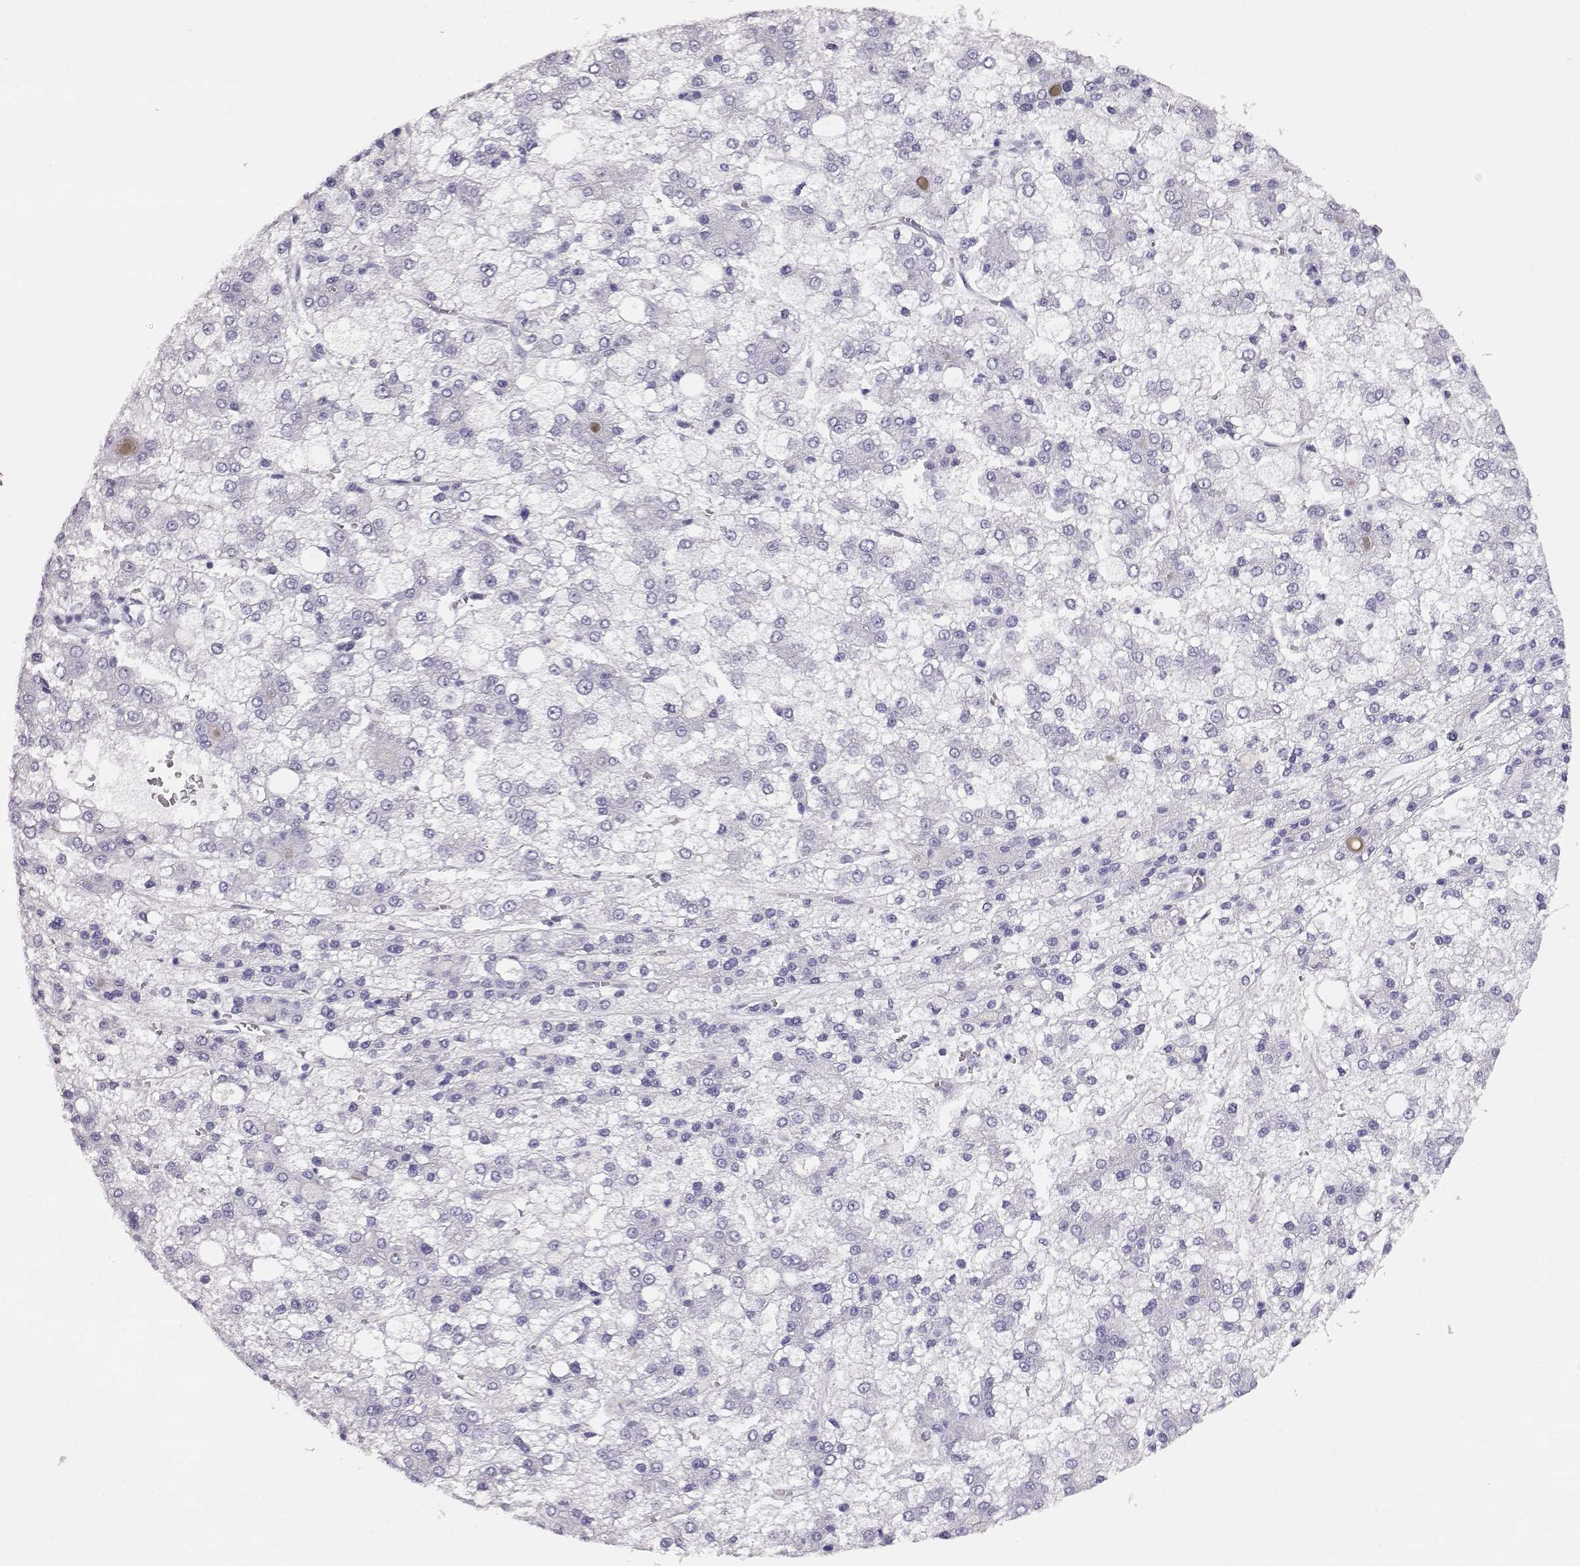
{"staining": {"intensity": "negative", "quantity": "none", "location": "none"}, "tissue": "liver cancer", "cell_type": "Tumor cells", "image_type": "cancer", "snomed": [{"axis": "morphology", "description": "Carcinoma, Hepatocellular, NOS"}, {"axis": "topography", "description": "Liver"}], "caption": "The histopathology image shows no staining of tumor cells in liver cancer (hepatocellular carcinoma).", "gene": "CRX", "patient": {"sex": "male", "age": 73}}